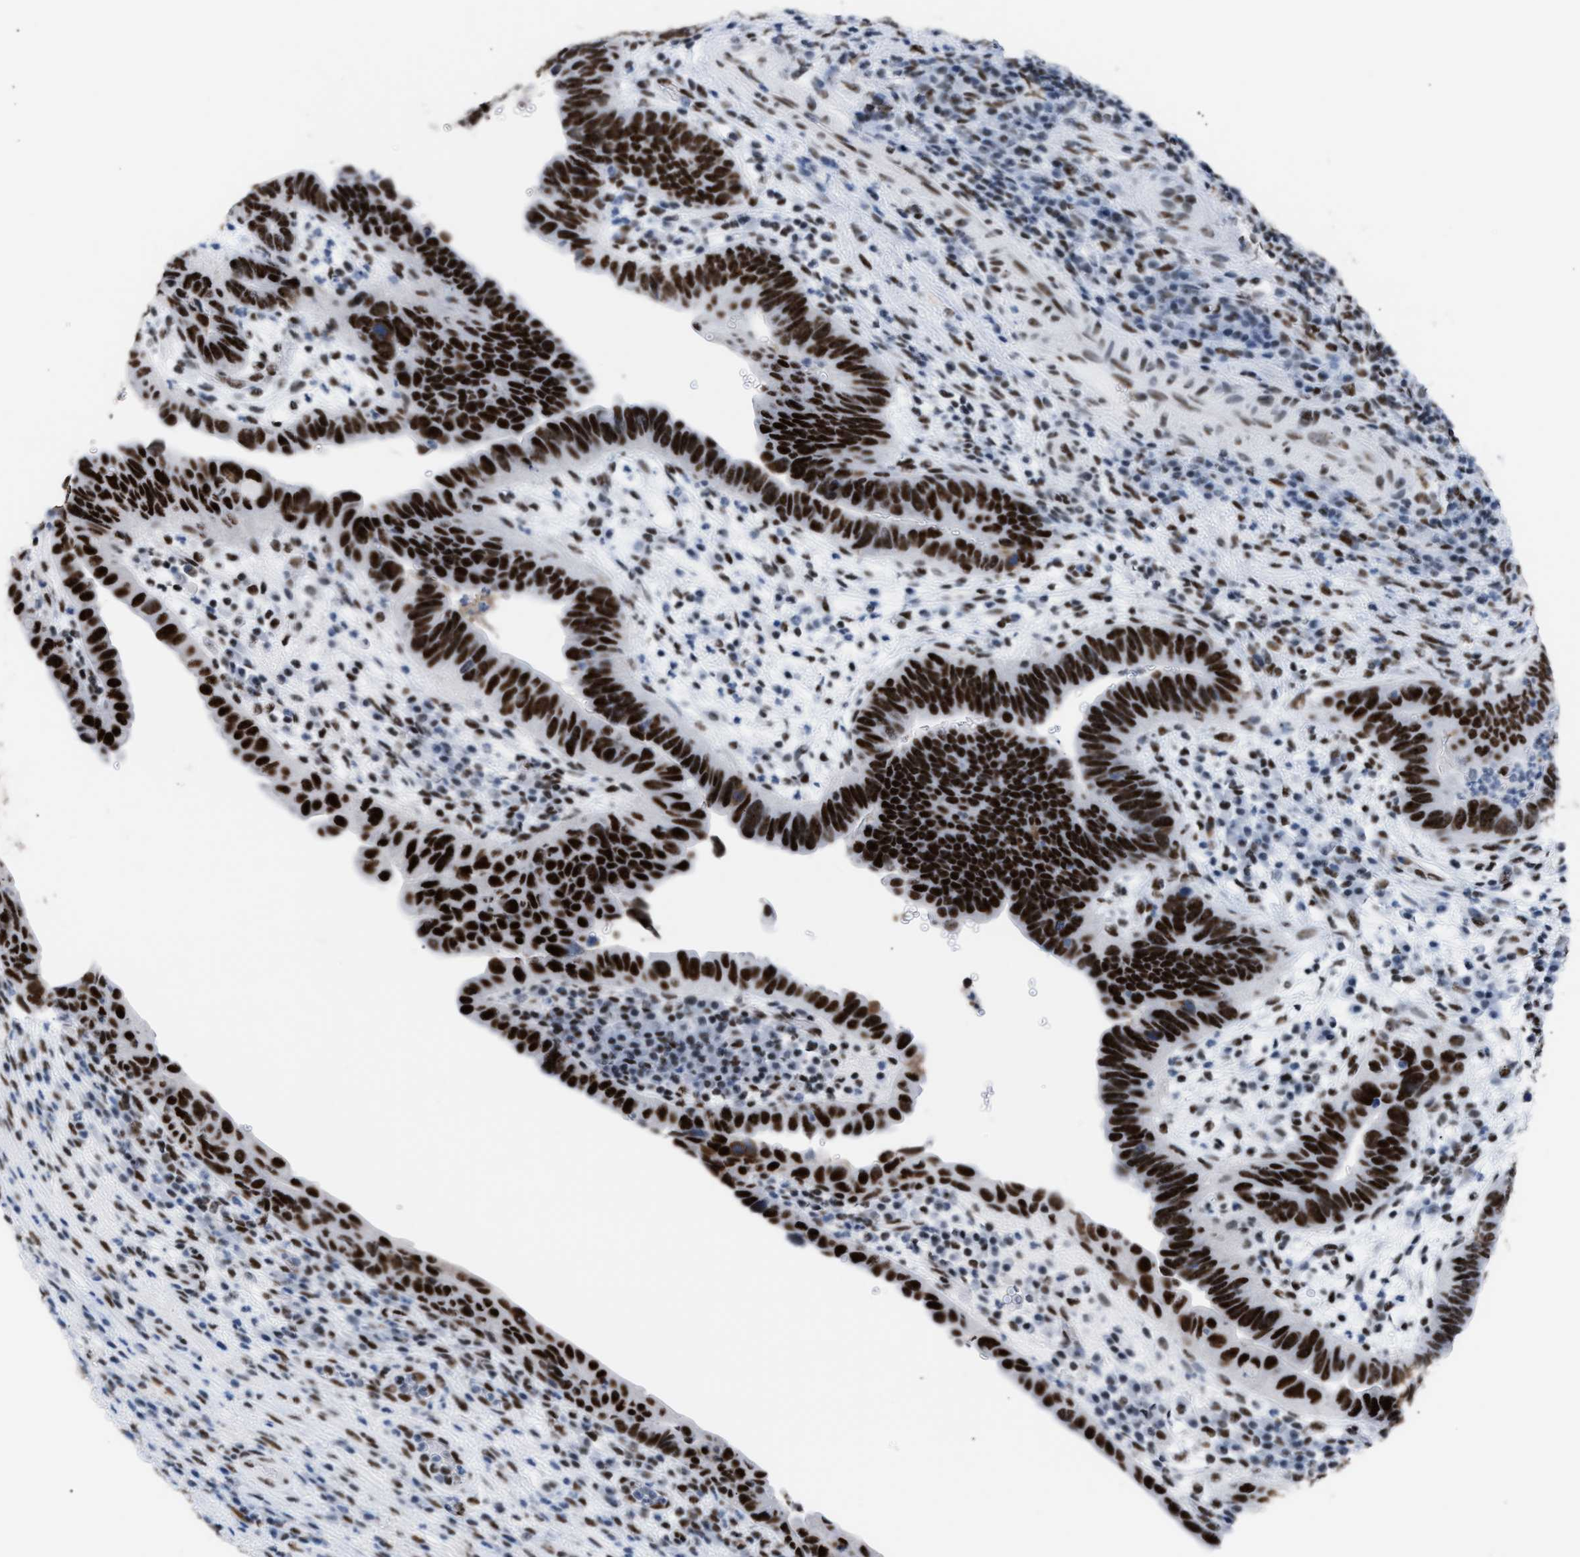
{"staining": {"intensity": "strong", "quantity": ">75%", "location": "nuclear"}, "tissue": "urothelial cancer", "cell_type": "Tumor cells", "image_type": "cancer", "snomed": [{"axis": "morphology", "description": "Urothelial carcinoma, High grade"}, {"axis": "topography", "description": "Urinary bladder"}], "caption": "Urothelial cancer tissue displays strong nuclear staining in approximately >75% of tumor cells", "gene": "CCAR2", "patient": {"sex": "female", "age": 82}}